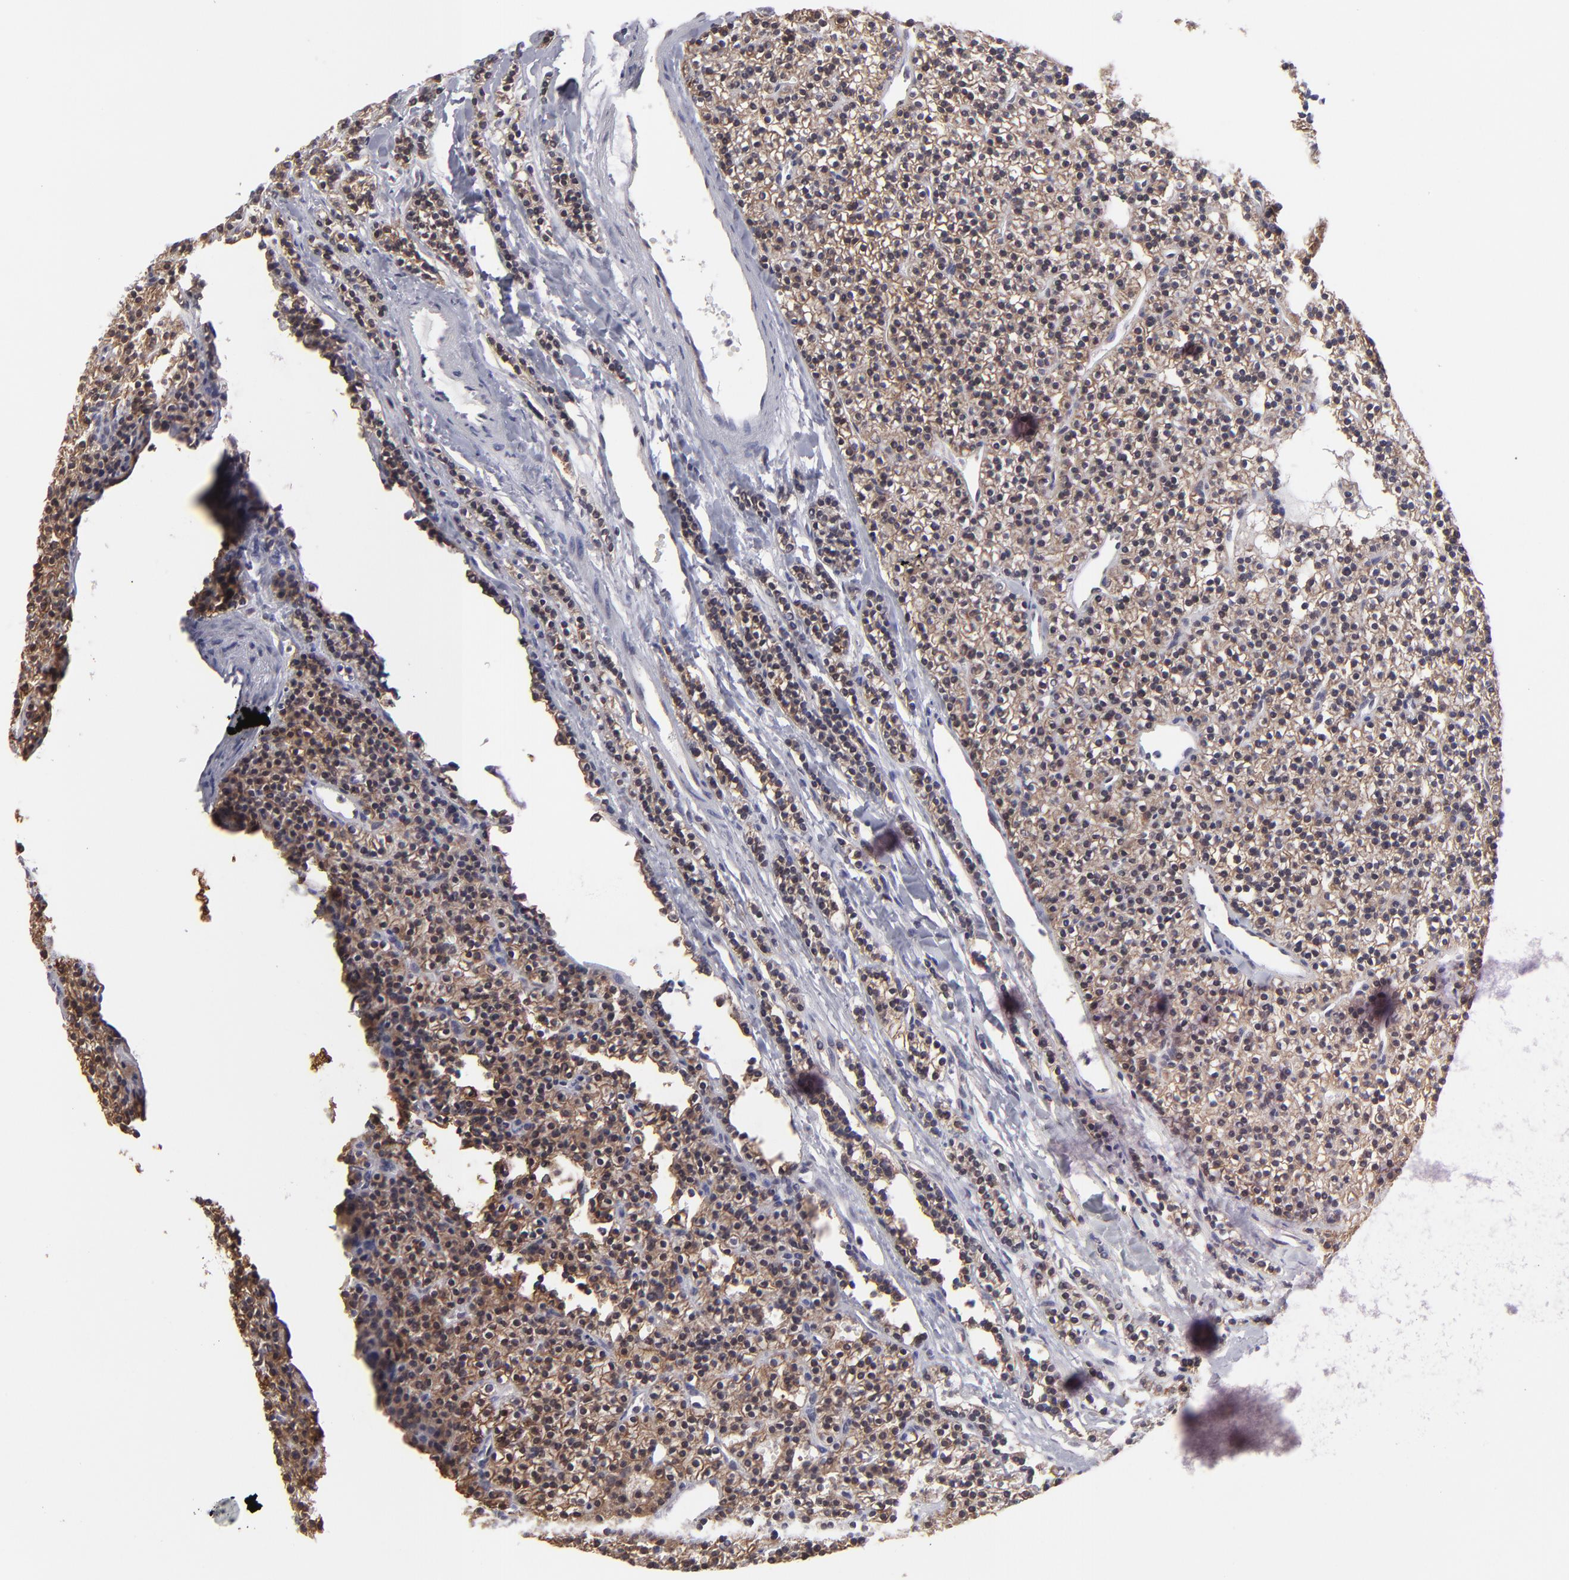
{"staining": {"intensity": "weak", "quantity": ">75%", "location": "cytoplasmic/membranous,nuclear"}, "tissue": "parathyroid gland", "cell_type": "Glandular cells", "image_type": "normal", "snomed": [{"axis": "morphology", "description": "Normal tissue, NOS"}, {"axis": "topography", "description": "Parathyroid gland"}], "caption": "Brown immunohistochemical staining in benign parathyroid gland exhibits weak cytoplasmic/membranous,nuclear positivity in about >75% of glandular cells. (IHC, brightfield microscopy, high magnification).", "gene": "SLC15A1", "patient": {"sex": "female", "age": 45}}